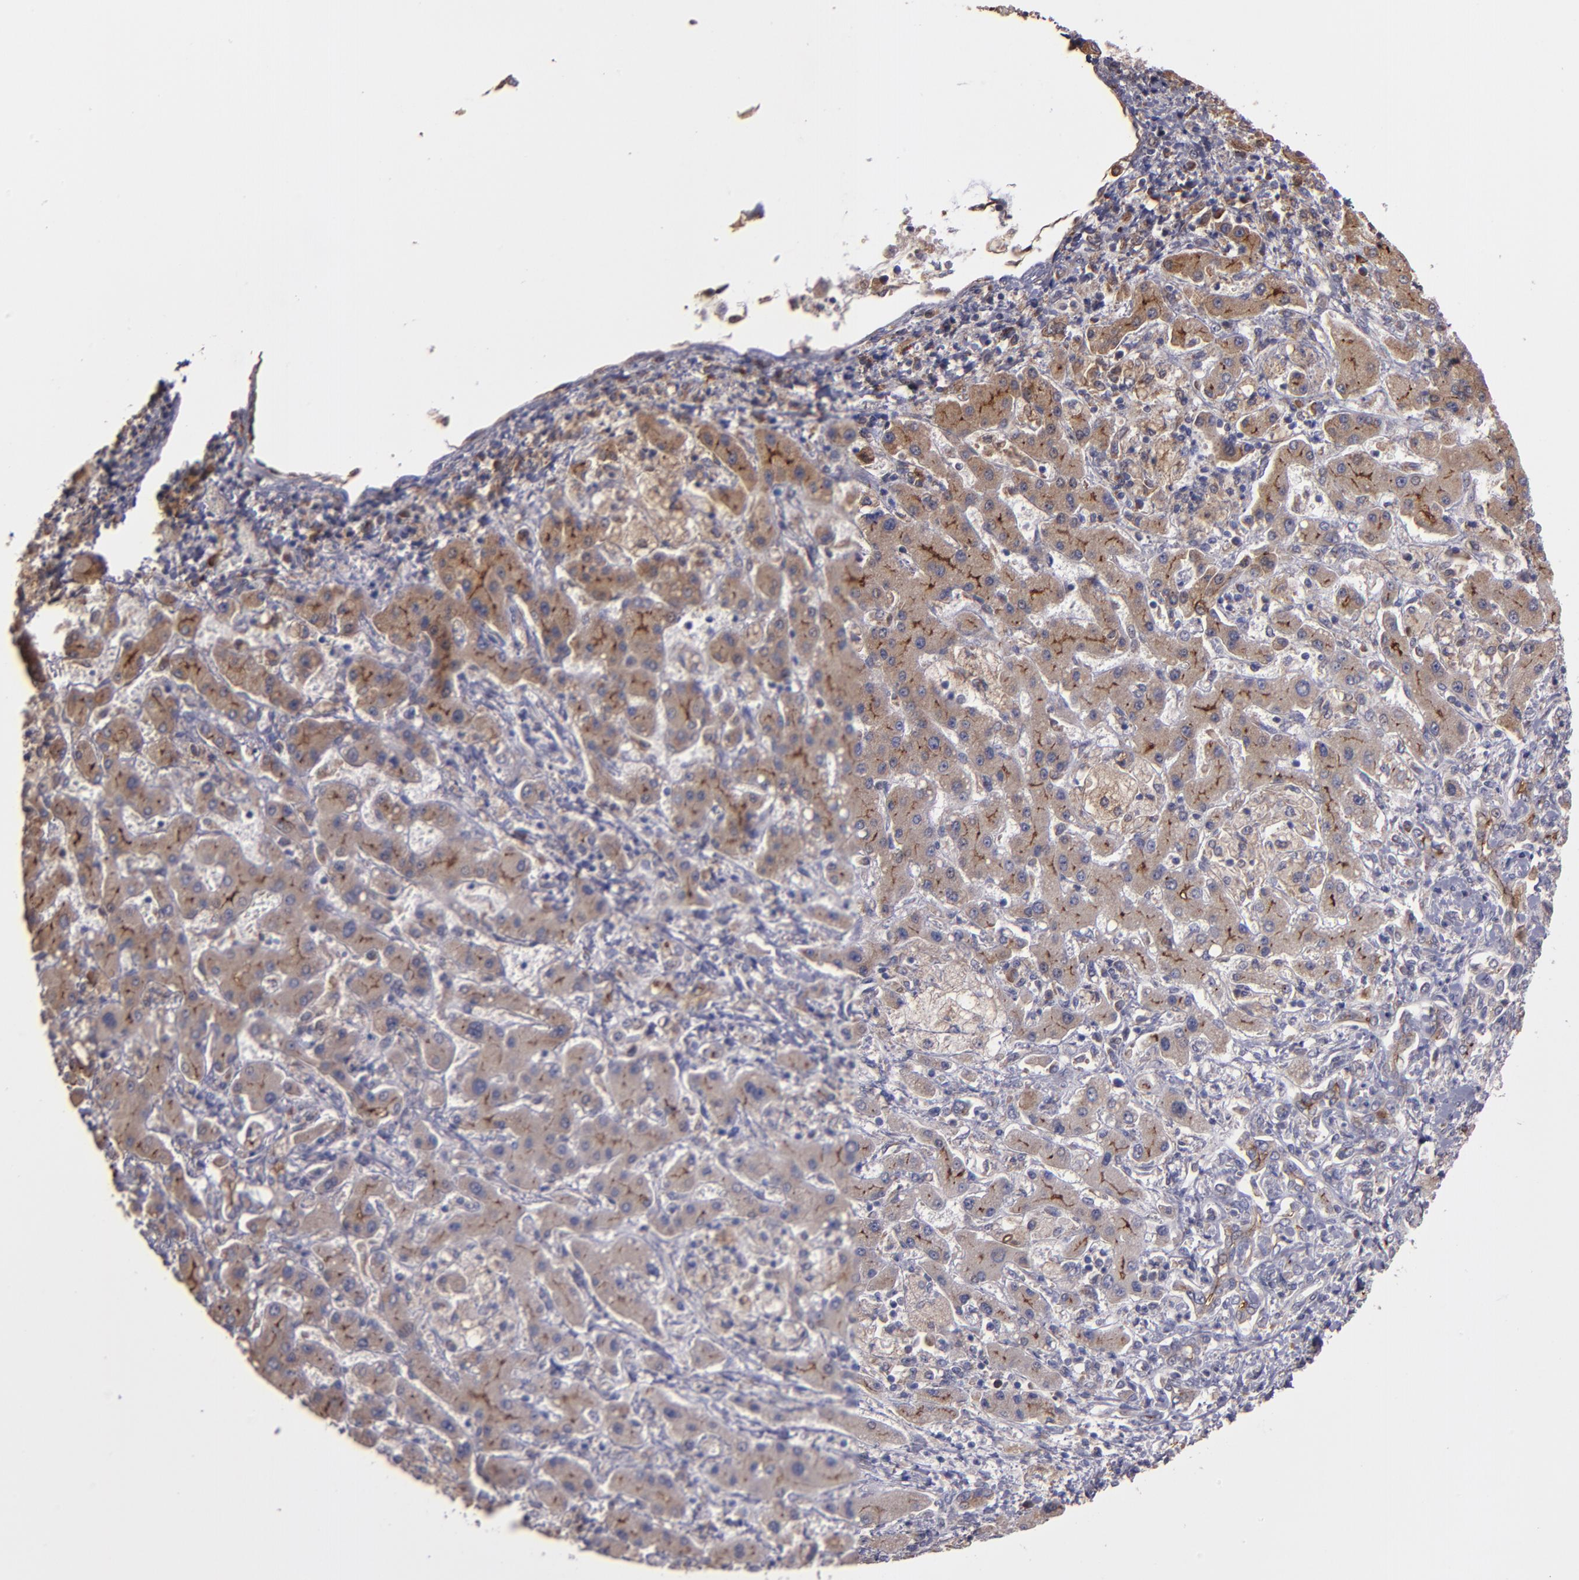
{"staining": {"intensity": "moderate", "quantity": ">75%", "location": "cytoplasmic/membranous"}, "tissue": "liver cancer", "cell_type": "Tumor cells", "image_type": "cancer", "snomed": [{"axis": "morphology", "description": "Cholangiocarcinoma"}, {"axis": "topography", "description": "Liver"}], "caption": "Brown immunohistochemical staining in liver cancer (cholangiocarcinoma) shows moderate cytoplasmic/membranous positivity in about >75% of tumor cells.", "gene": "IFIH1", "patient": {"sex": "male", "age": 50}}